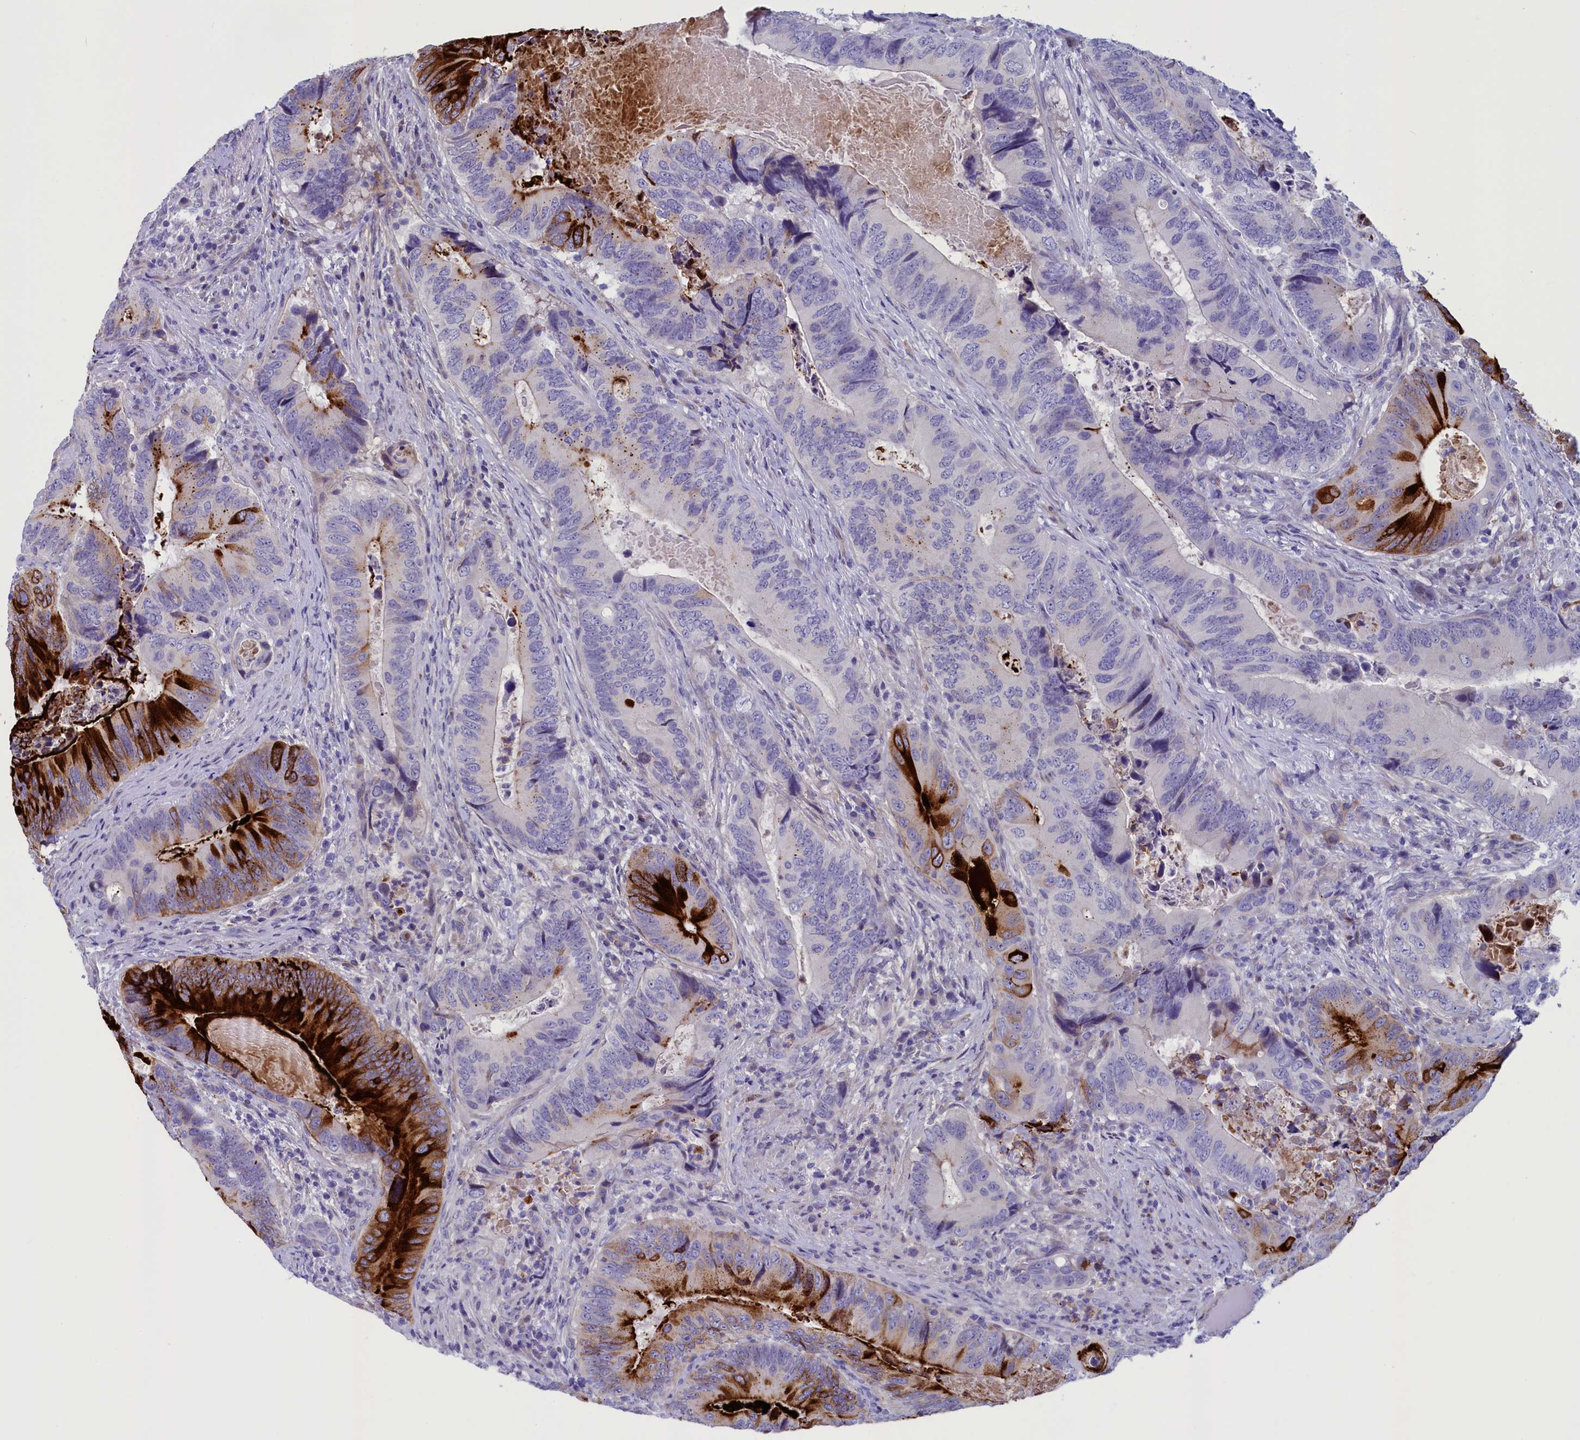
{"staining": {"intensity": "strong", "quantity": "<25%", "location": "cytoplasmic/membranous"}, "tissue": "colorectal cancer", "cell_type": "Tumor cells", "image_type": "cancer", "snomed": [{"axis": "morphology", "description": "Adenocarcinoma, NOS"}, {"axis": "topography", "description": "Colon"}], "caption": "Human colorectal cancer (adenocarcinoma) stained for a protein (brown) shows strong cytoplasmic/membranous positive expression in about <25% of tumor cells.", "gene": "LOXL1", "patient": {"sex": "male", "age": 84}}